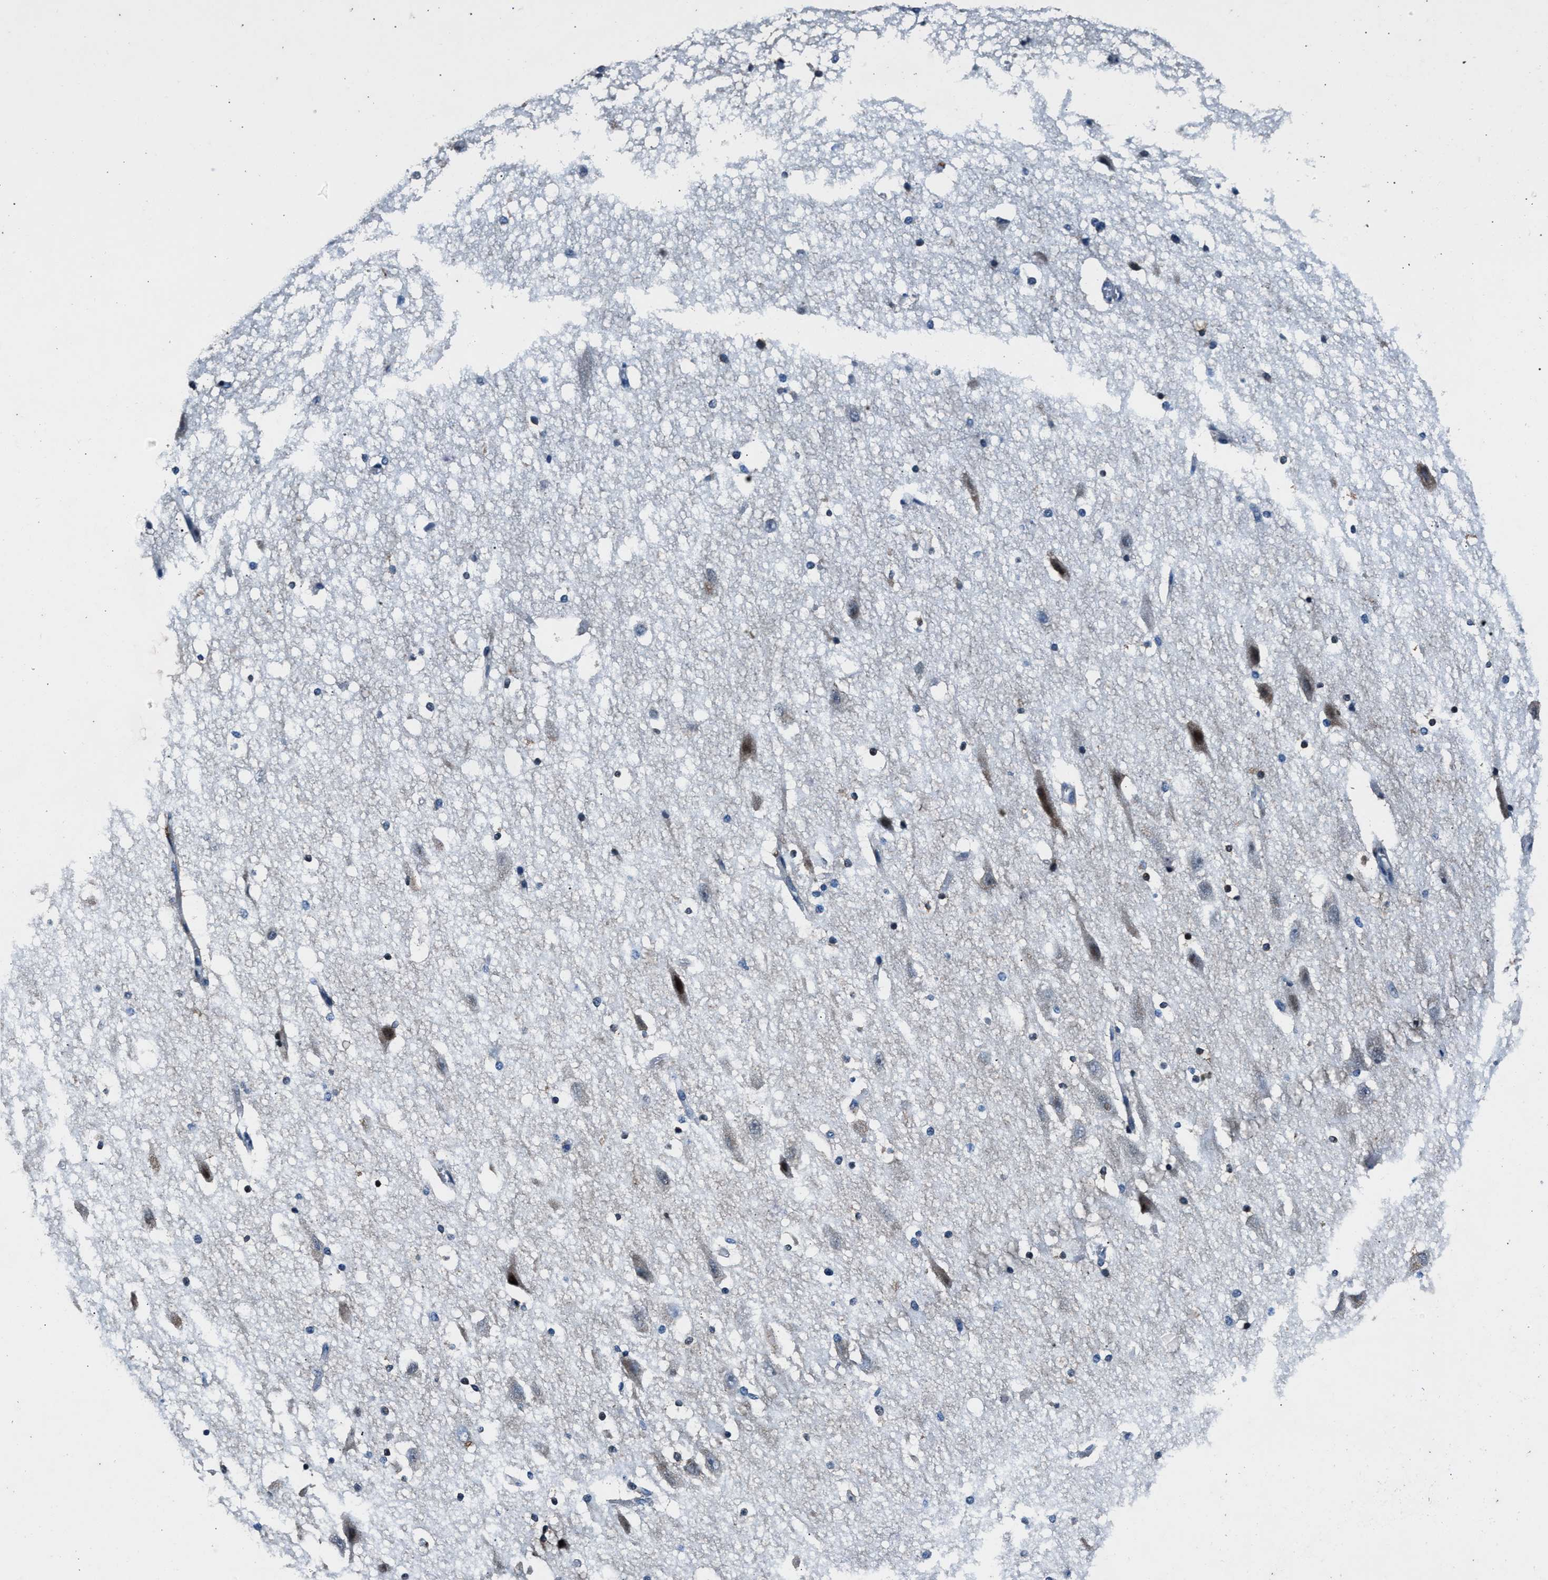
{"staining": {"intensity": "moderate", "quantity": "<25%", "location": "cytoplasmic/membranous"}, "tissue": "hippocampus", "cell_type": "Glial cells", "image_type": "normal", "snomed": [{"axis": "morphology", "description": "Normal tissue, NOS"}, {"axis": "topography", "description": "Hippocampus"}], "caption": "Hippocampus stained with DAB (3,3'-diaminobenzidine) immunohistochemistry shows low levels of moderate cytoplasmic/membranous positivity in approximately <25% of glial cells. The staining was performed using DAB (3,3'-diaminobenzidine), with brown indicating positive protein expression. Nuclei are stained blue with hematoxylin.", "gene": "DENND6B", "patient": {"sex": "female", "age": 19}}